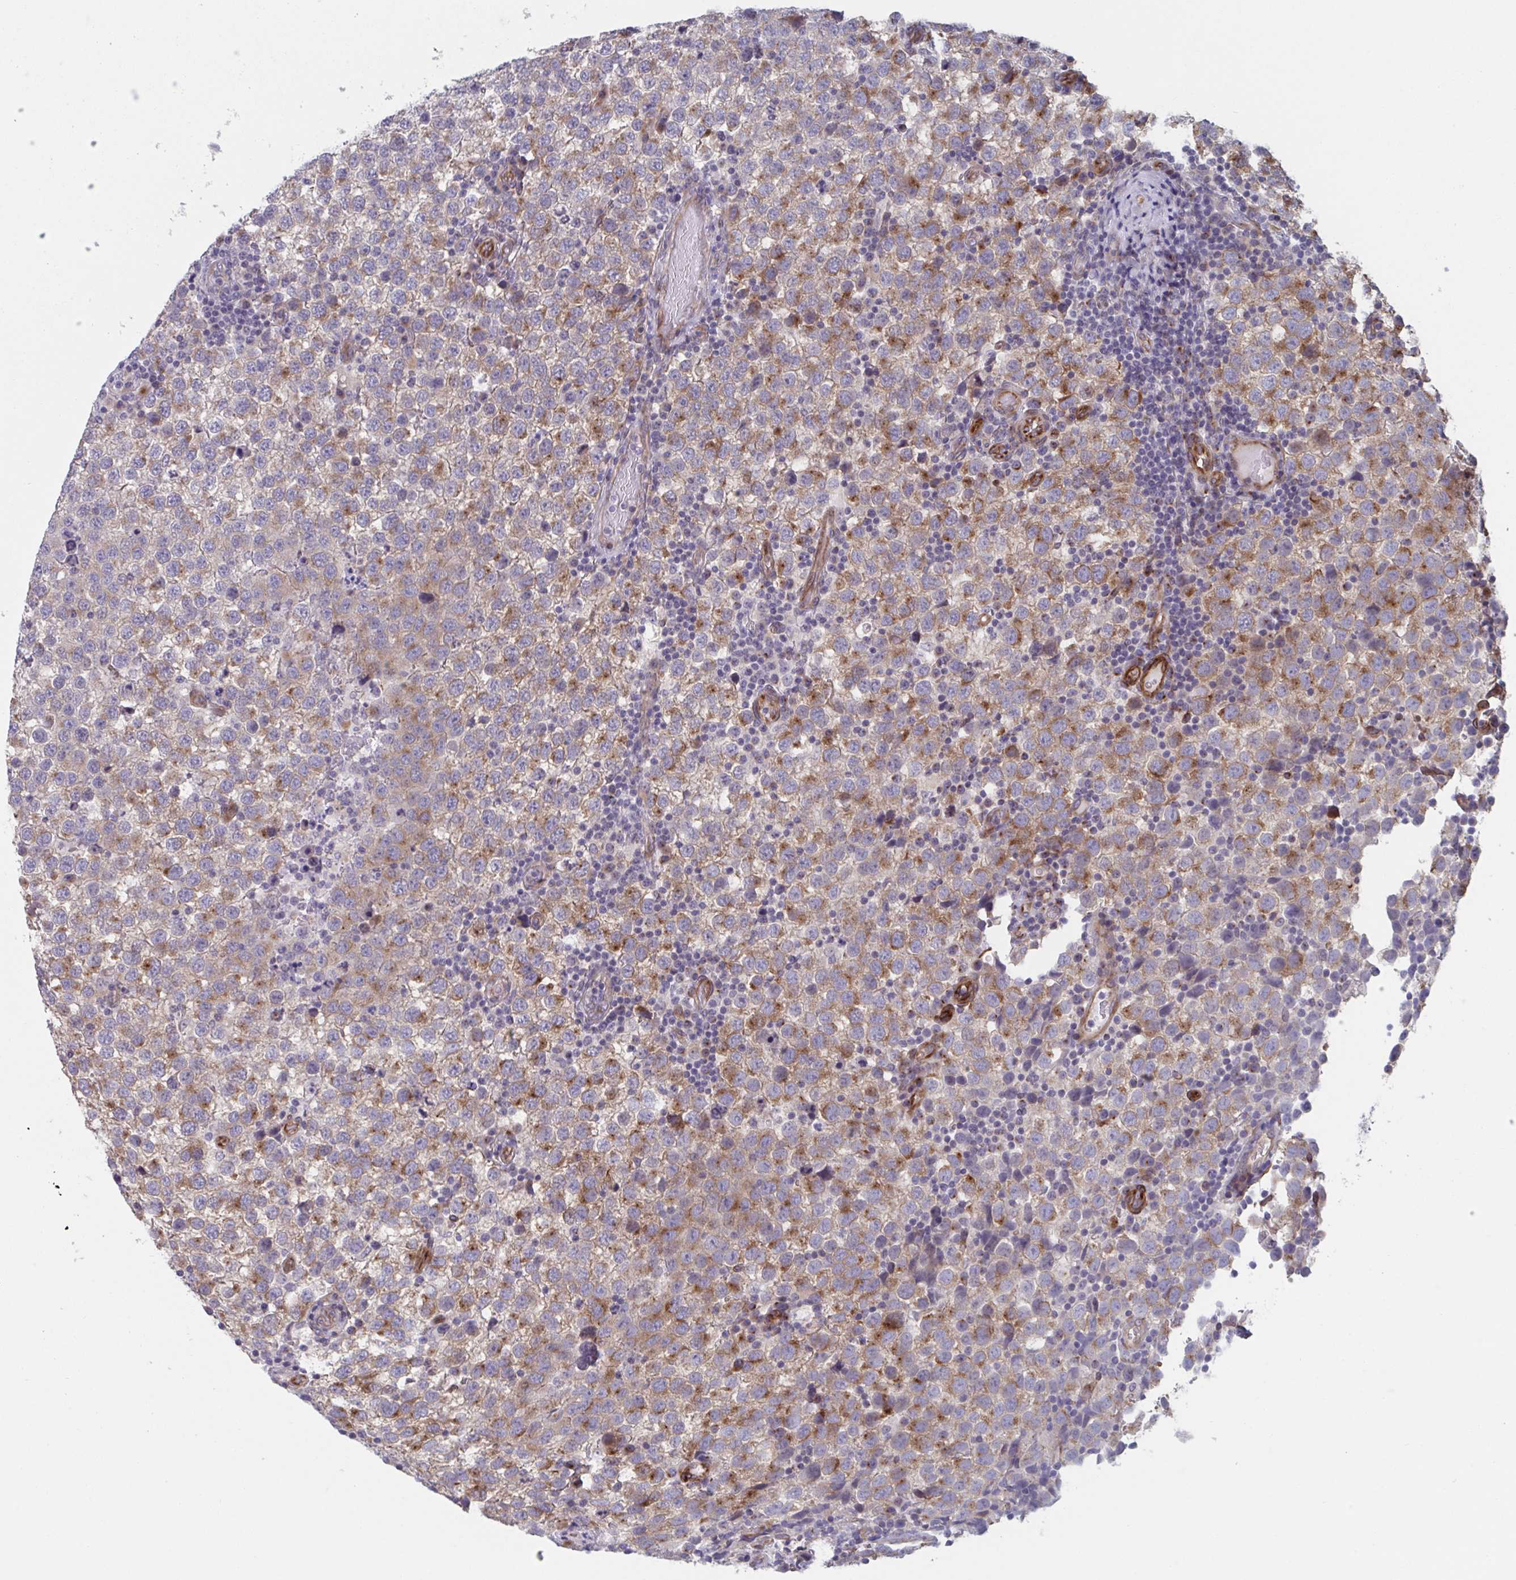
{"staining": {"intensity": "moderate", "quantity": "25%-75%", "location": "cytoplasmic/membranous"}, "tissue": "testis cancer", "cell_type": "Tumor cells", "image_type": "cancer", "snomed": [{"axis": "morphology", "description": "Seminoma, NOS"}, {"axis": "topography", "description": "Testis"}], "caption": "Approximately 25%-75% of tumor cells in human testis seminoma display moderate cytoplasmic/membranous protein positivity as visualized by brown immunohistochemical staining.", "gene": "TNFSF10", "patient": {"sex": "male", "age": 34}}